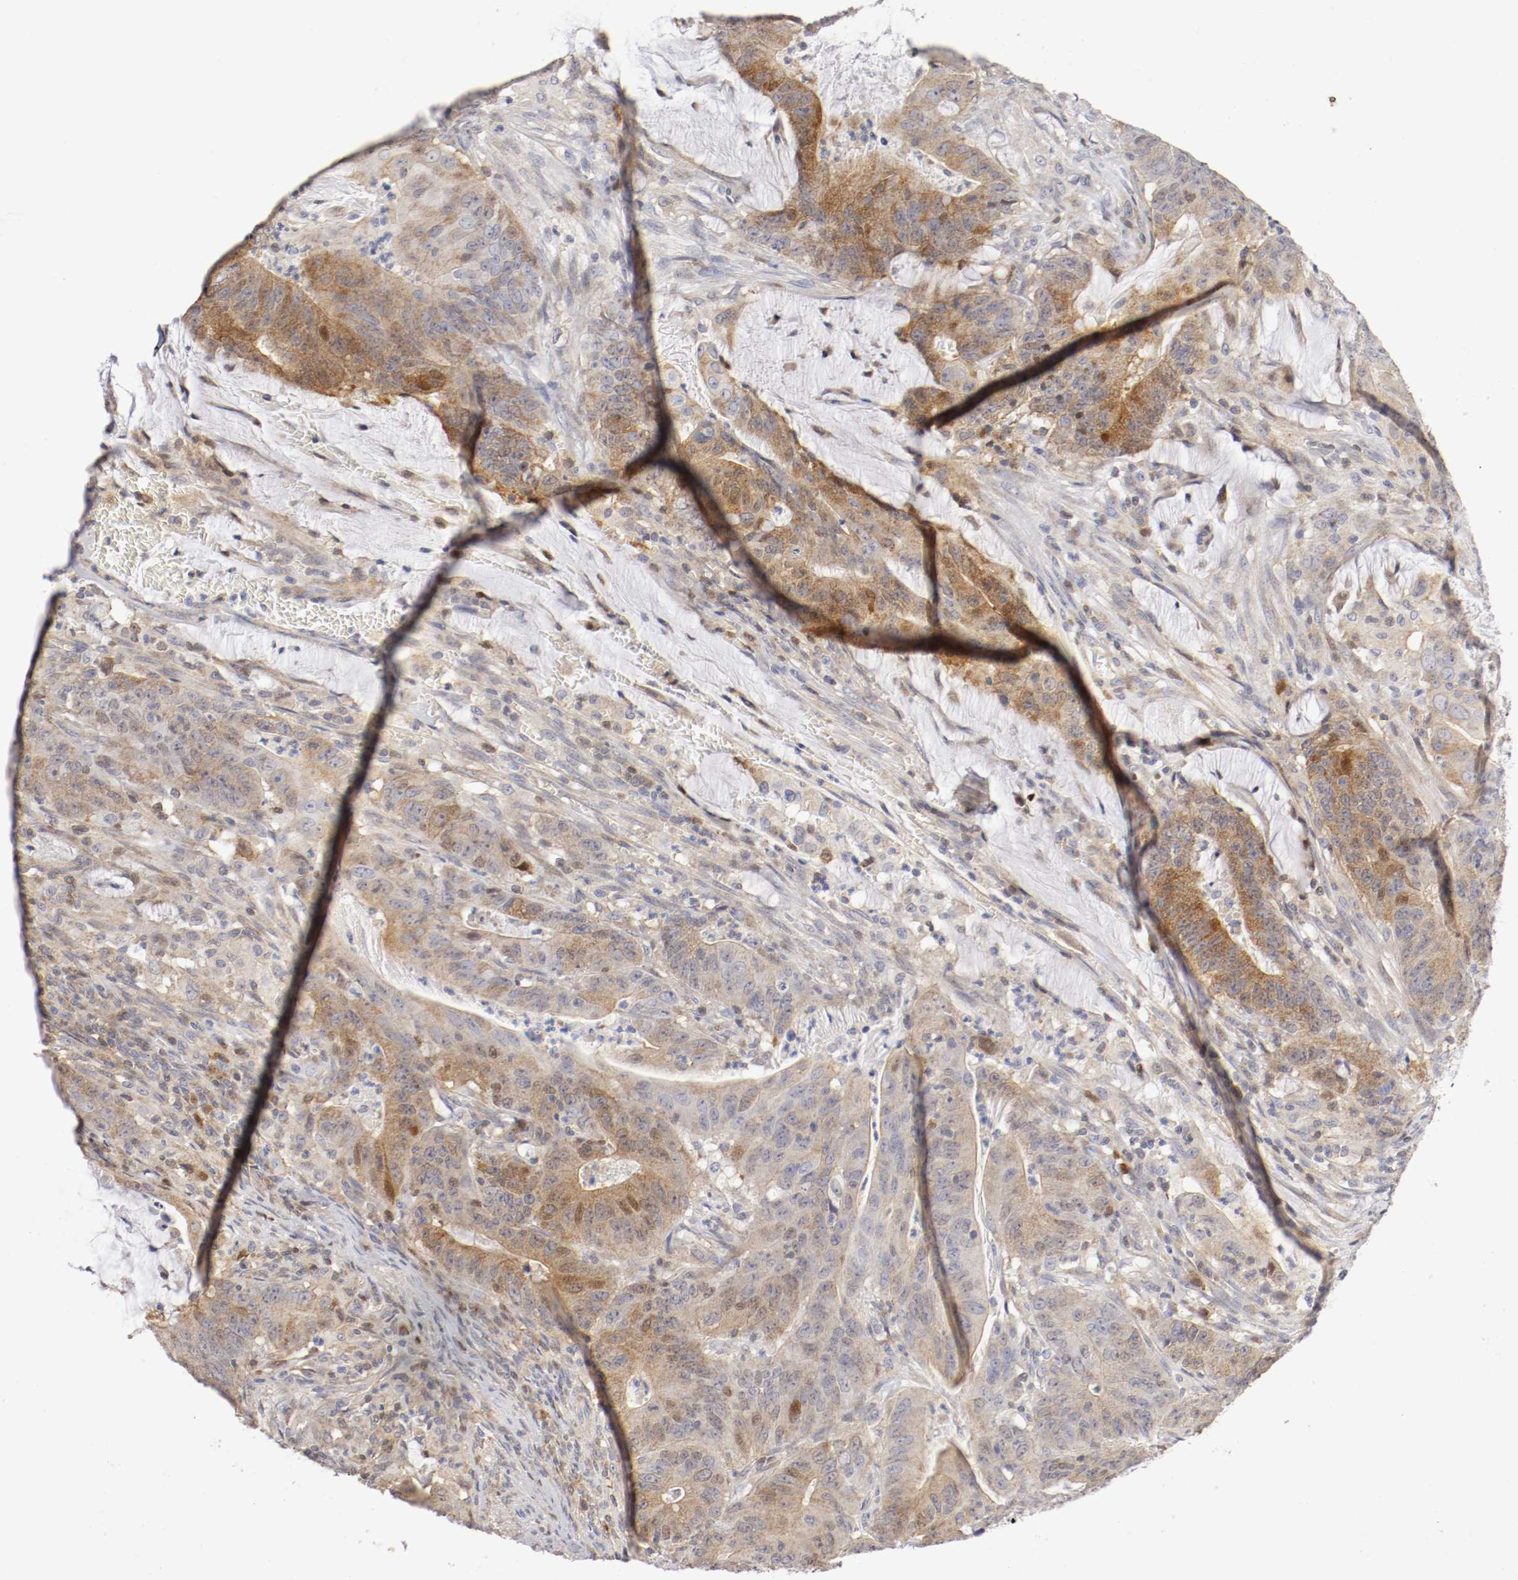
{"staining": {"intensity": "moderate", "quantity": ">75%", "location": "cytoplasmic/membranous,nuclear"}, "tissue": "colorectal cancer", "cell_type": "Tumor cells", "image_type": "cancer", "snomed": [{"axis": "morphology", "description": "Adenocarcinoma, NOS"}, {"axis": "topography", "description": "Colon"}], "caption": "Moderate cytoplasmic/membranous and nuclear staining for a protein is appreciated in approximately >75% of tumor cells of colorectal cancer (adenocarcinoma) using IHC.", "gene": "CDK6", "patient": {"sex": "male", "age": 45}}